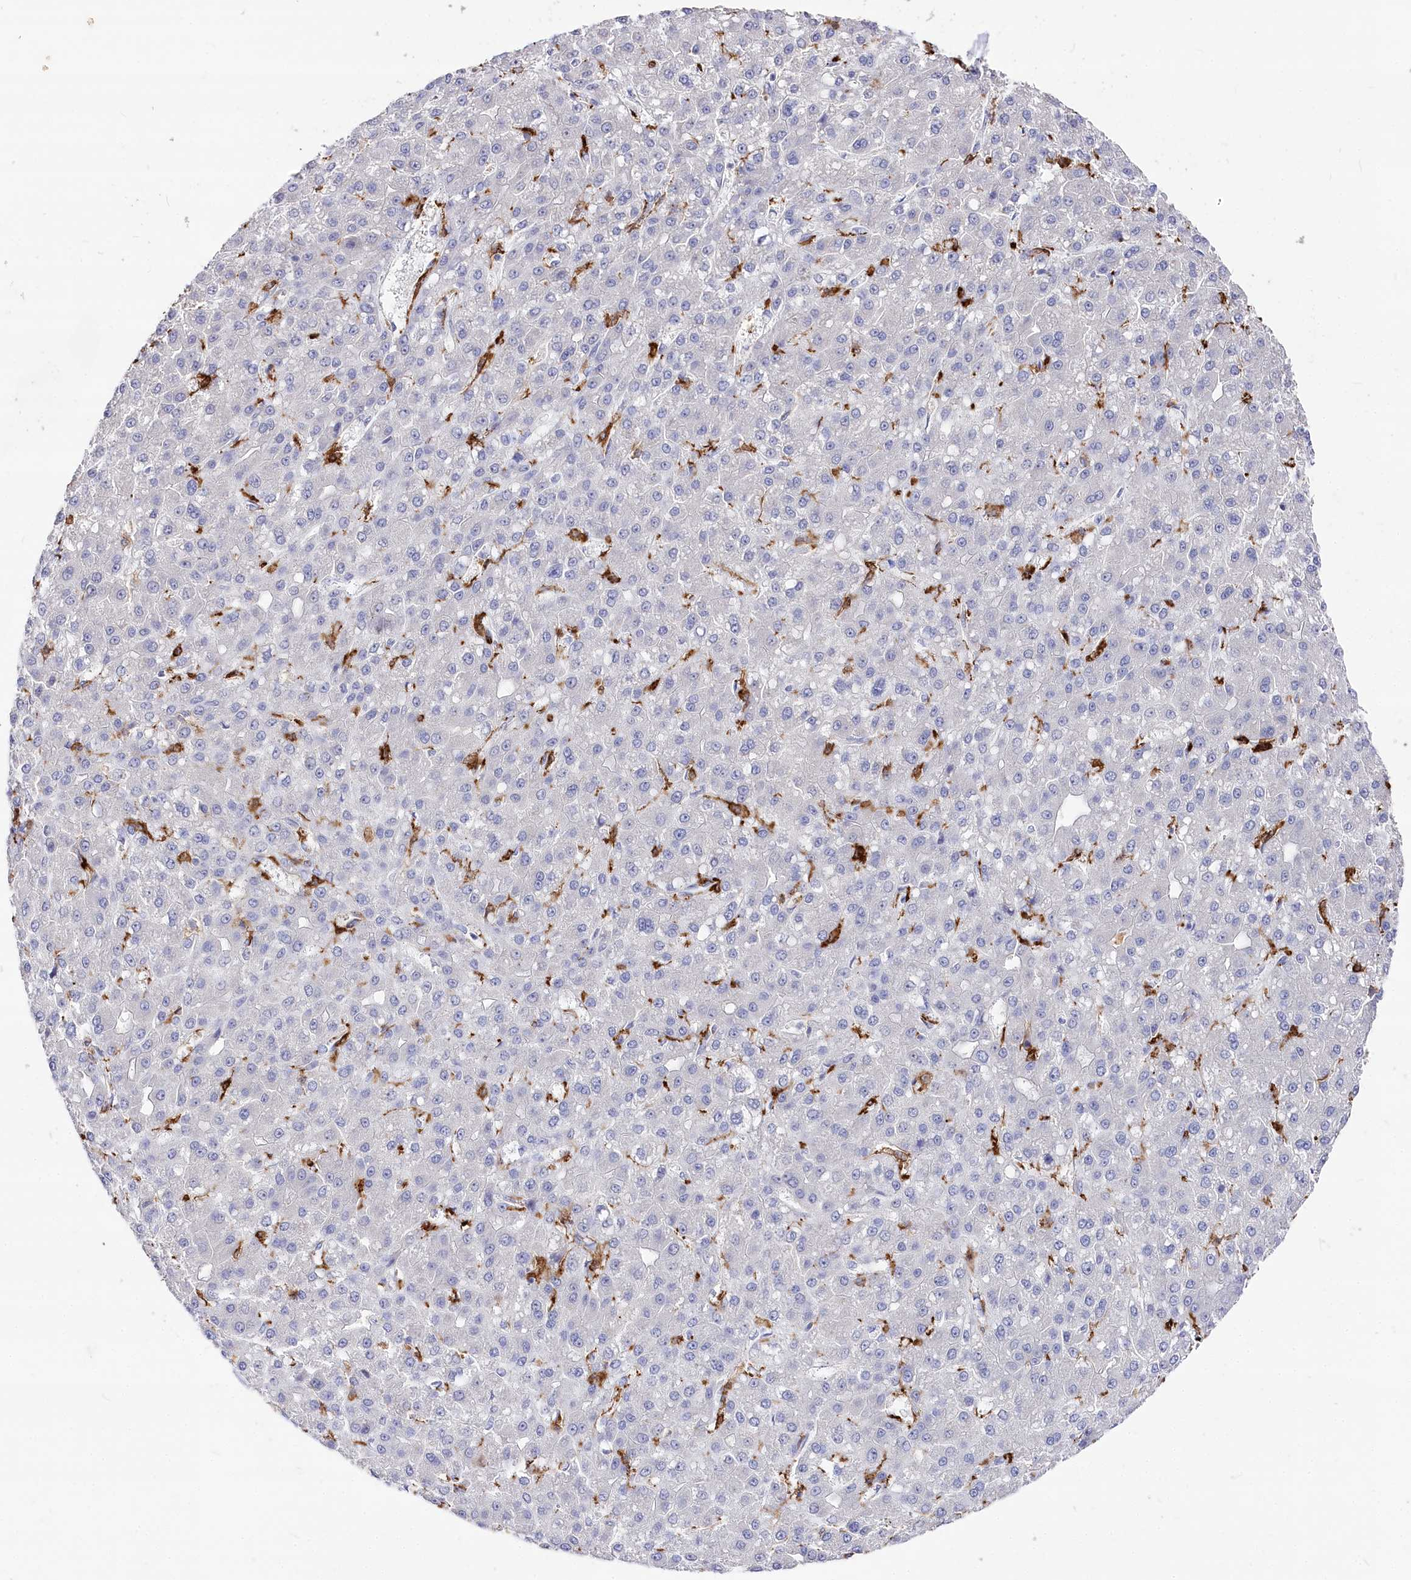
{"staining": {"intensity": "negative", "quantity": "none", "location": "none"}, "tissue": "liver cancer", "cell_type": "Tumor cells", "image_type": "cancer", "snomed": [{"axis": "morphology", "description": "Carcinoma, Hepatocellular, NOS"}, {"axis": "topography", "description": "Liver"}], "caption": "A histopathology image of human liver cancer is negative for staining in tumor cells. (Brightfield microscopy of DAB (3,3'-diaminobenzidine) immunohistochemistry (IHC) at high magnification).", "gene": "CLEC4M", "patient": {"sex": "male", "age": 67}}